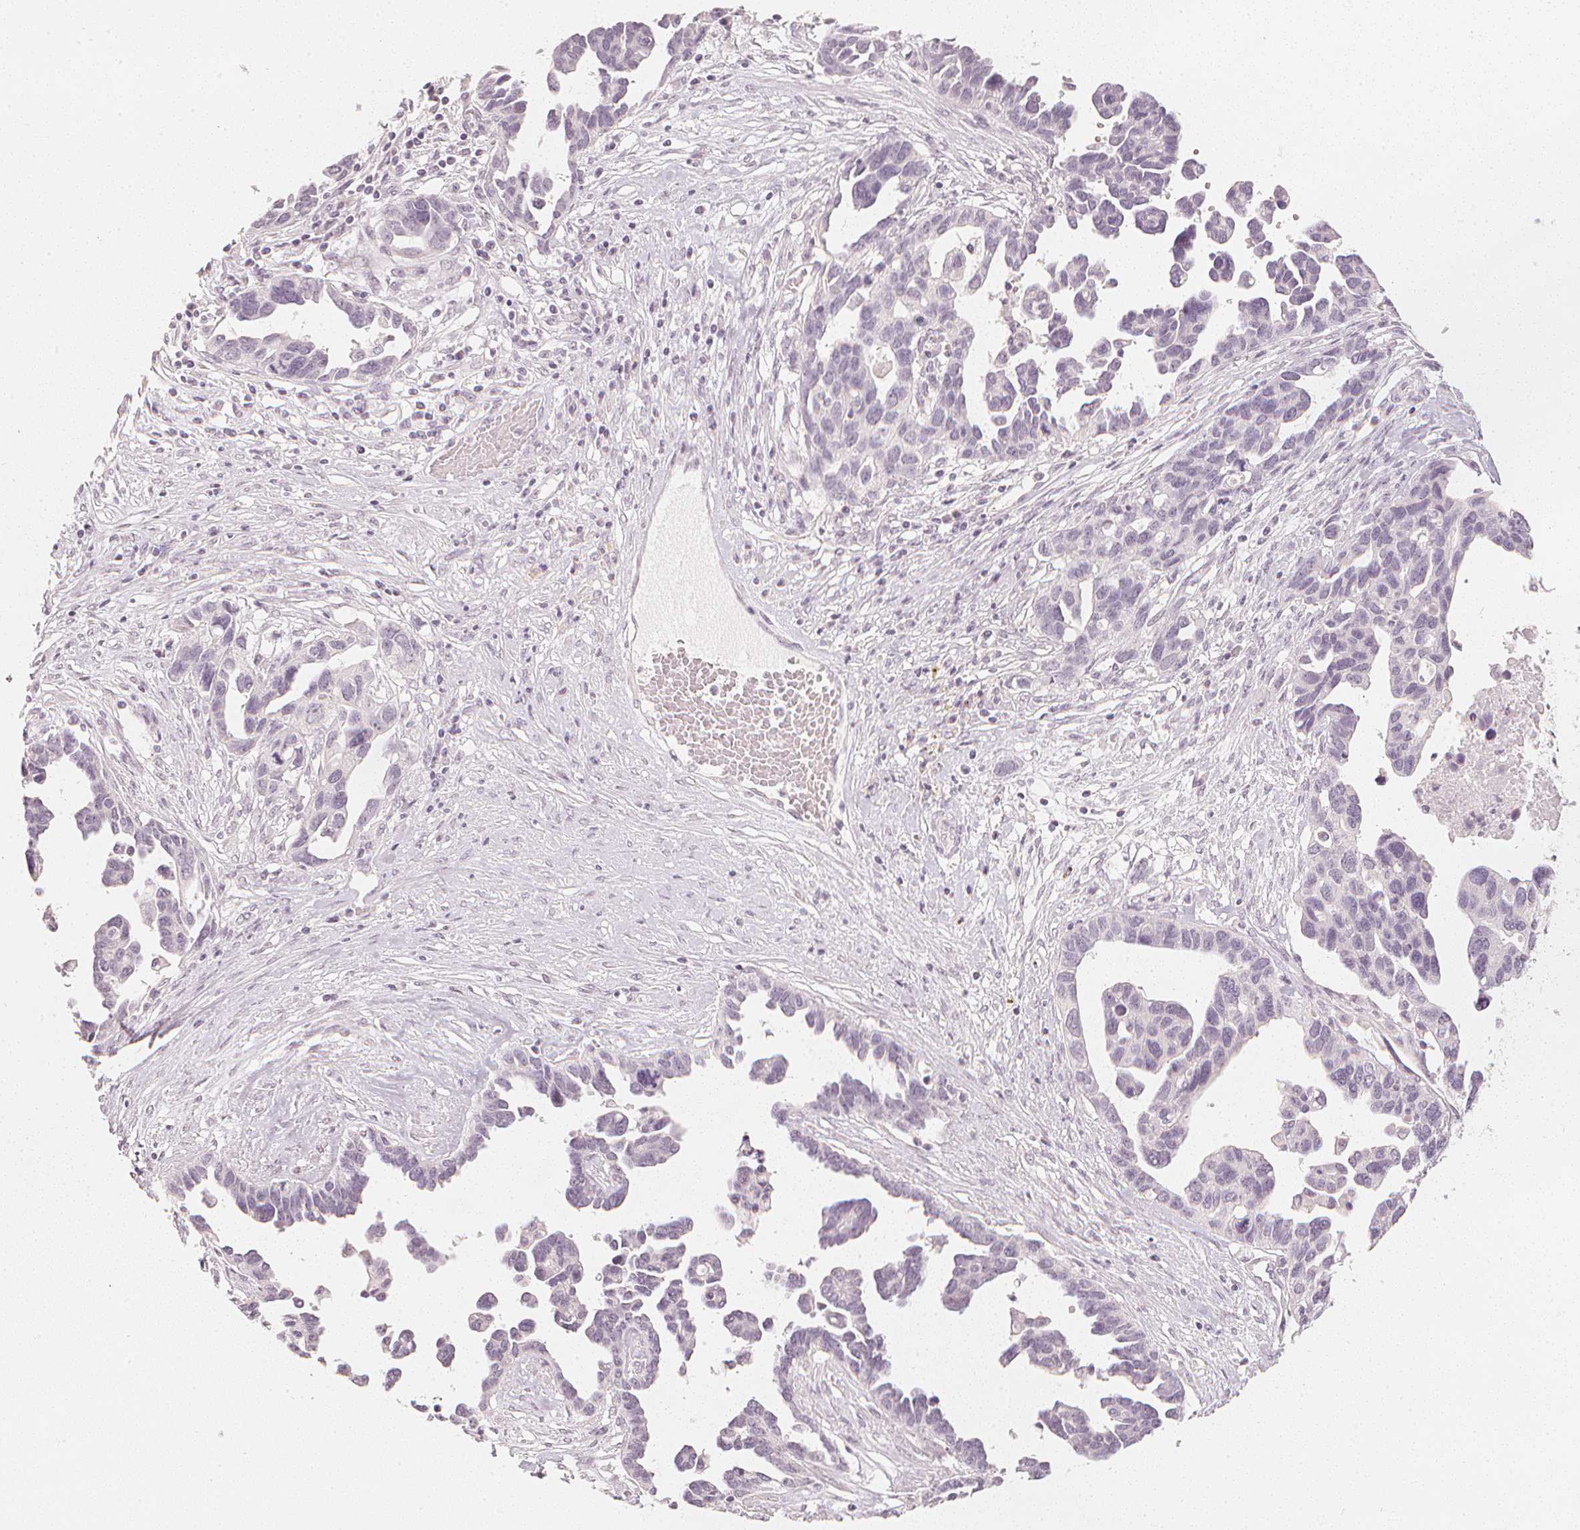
{"staining": {"intensity": "negative", "quantity": "none", "location": "none"}, "tissue": "ovarian cancer", "cell_type": "Tumor cells", "image_type": "cancer", "snomed": [{"axis": "morphology", "description": "Cystadenocarcinoma, serous, NOS"}, {"axis": "topography", "description": "Ovary"}], "caption": "This is an immunohistochemistry (IHC) micrograph of human ovarian serous cystadenocarcinoma. There is no staining in tumor cells.", "gene": "CALB1", "patient": {"sex": "female", "age": 54}}